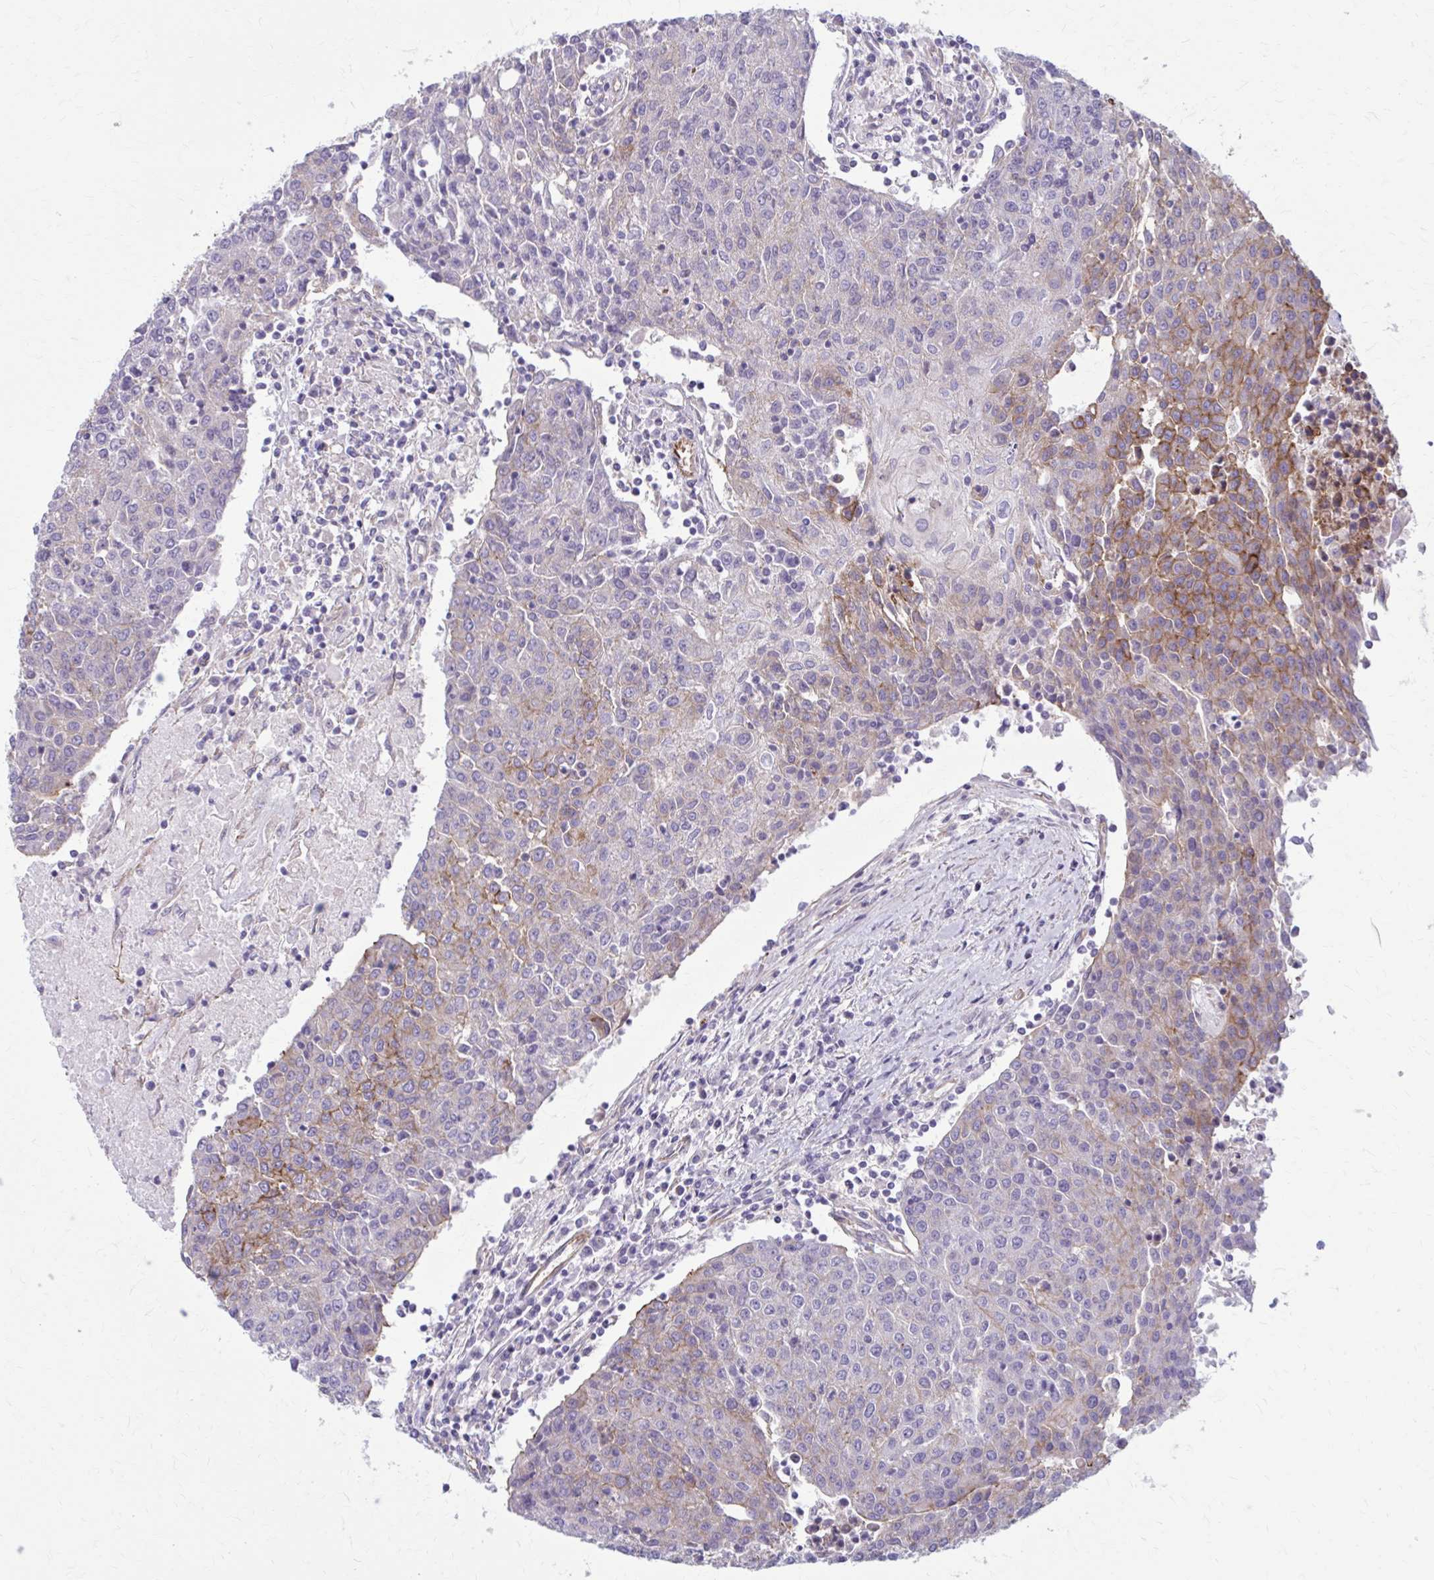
{"staining": {"intensity": "moderate", "quantity": "25%-75%", "location": "cytoplasmic/membranous"}, "tissue": "urothelial cancer", "cell_type": "Tumor cells", "image_type": "cancer", "snomed": [{"axis": "morphology", "description": "Urothelial carcinoma, High grade"}, {"axis": "topography", "description": "Urinary bladder"}], "caption": "Urothelial cancer stained with a protein marker demonstrates moderate staining in tumor cells.", "gene": "ZDHHC7", "patient": {"sex": "female", "age": 85}}